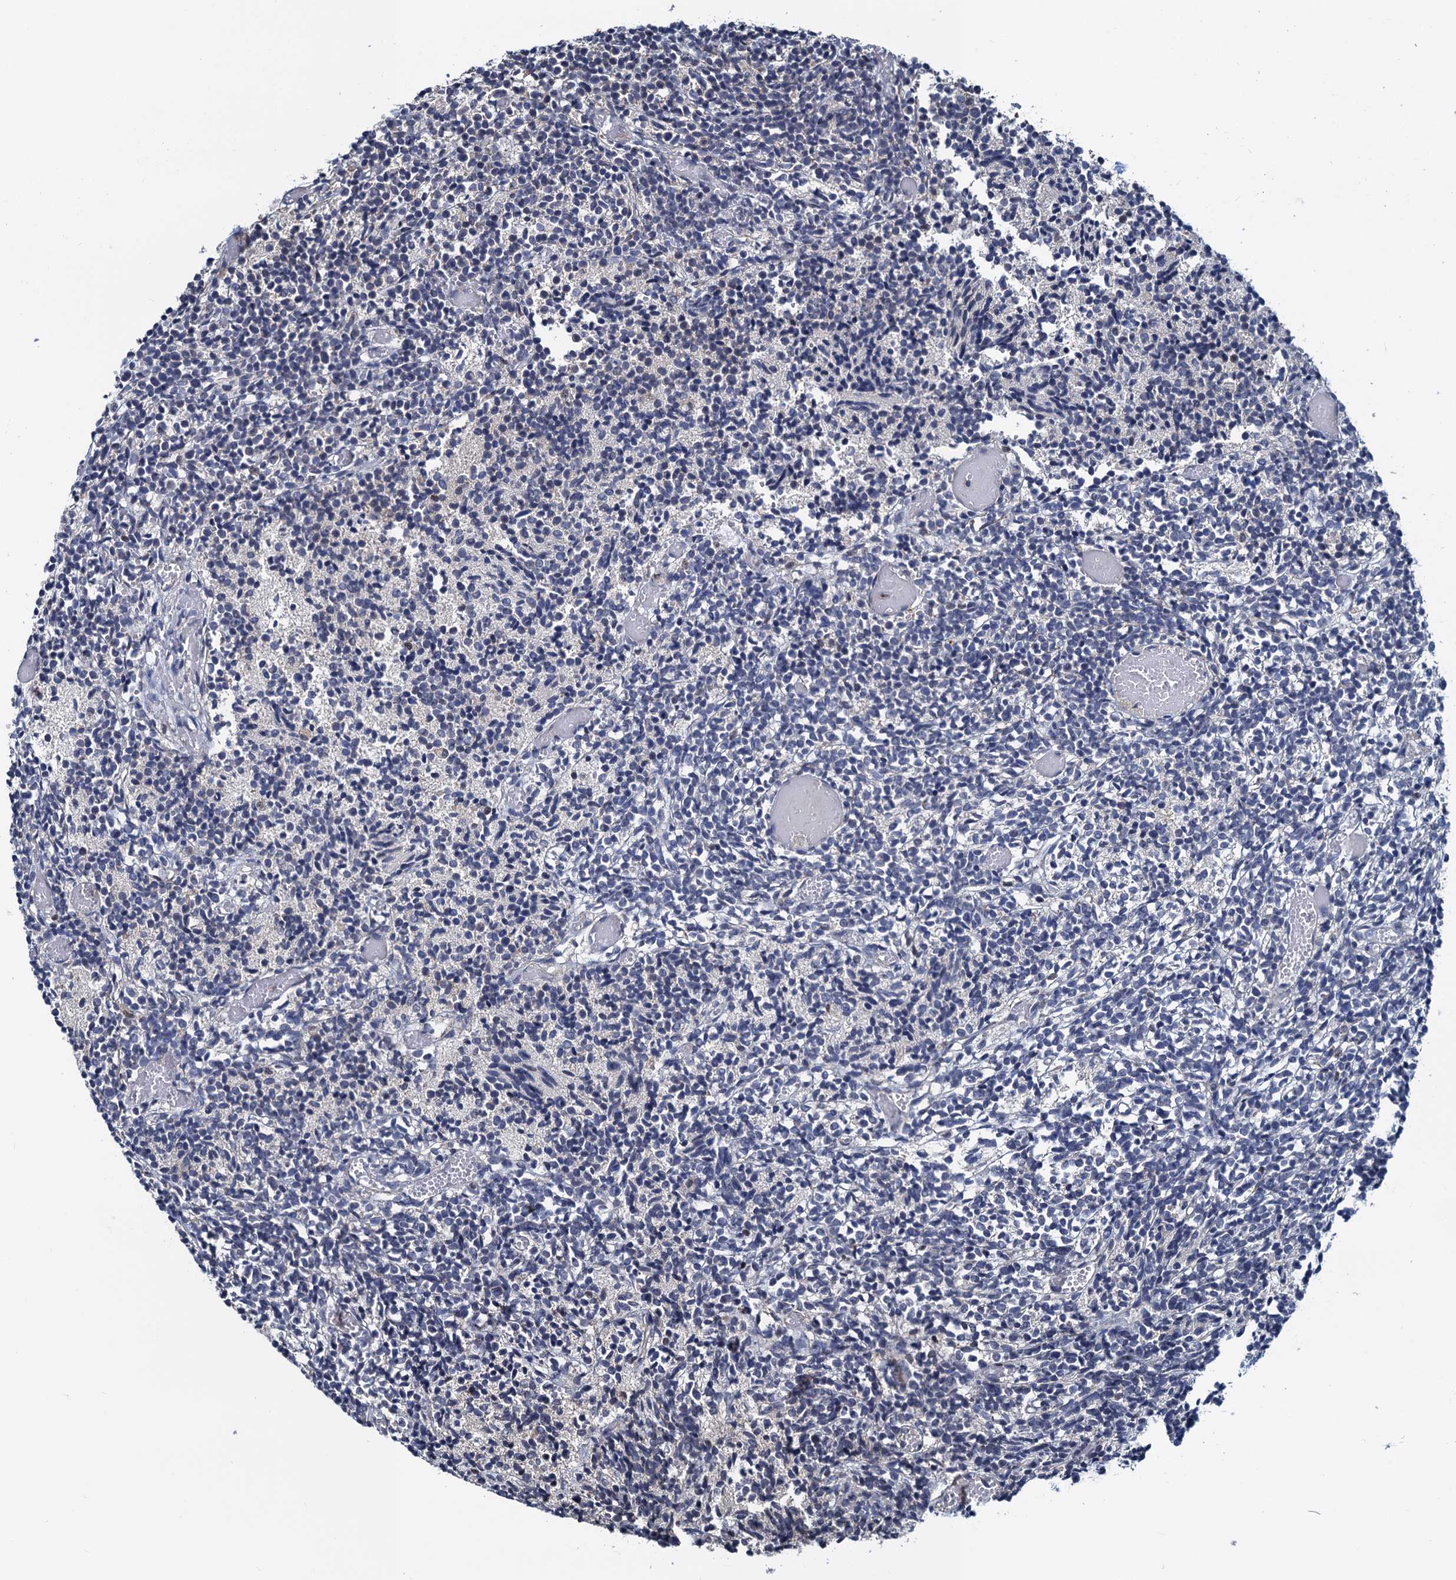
{"staining": {"intensity": "negative", "quantity": "none", "location": "none"}, "tissue": "glioma", "cell_type": "Tumor cells", "image_type": "cancer", "snomed": [{"axis": "morphology", "description": "Glioma, malignant, Low grade"}, {"axis": "topography", "description": "Brain"}], "caption": "Immunohistochemical staining of human low-grade glioma (malignant) demonstrates no significant expression in tumor cells.", "gene": "RNF125", "patient": {"sex": "female", "age": 1}}